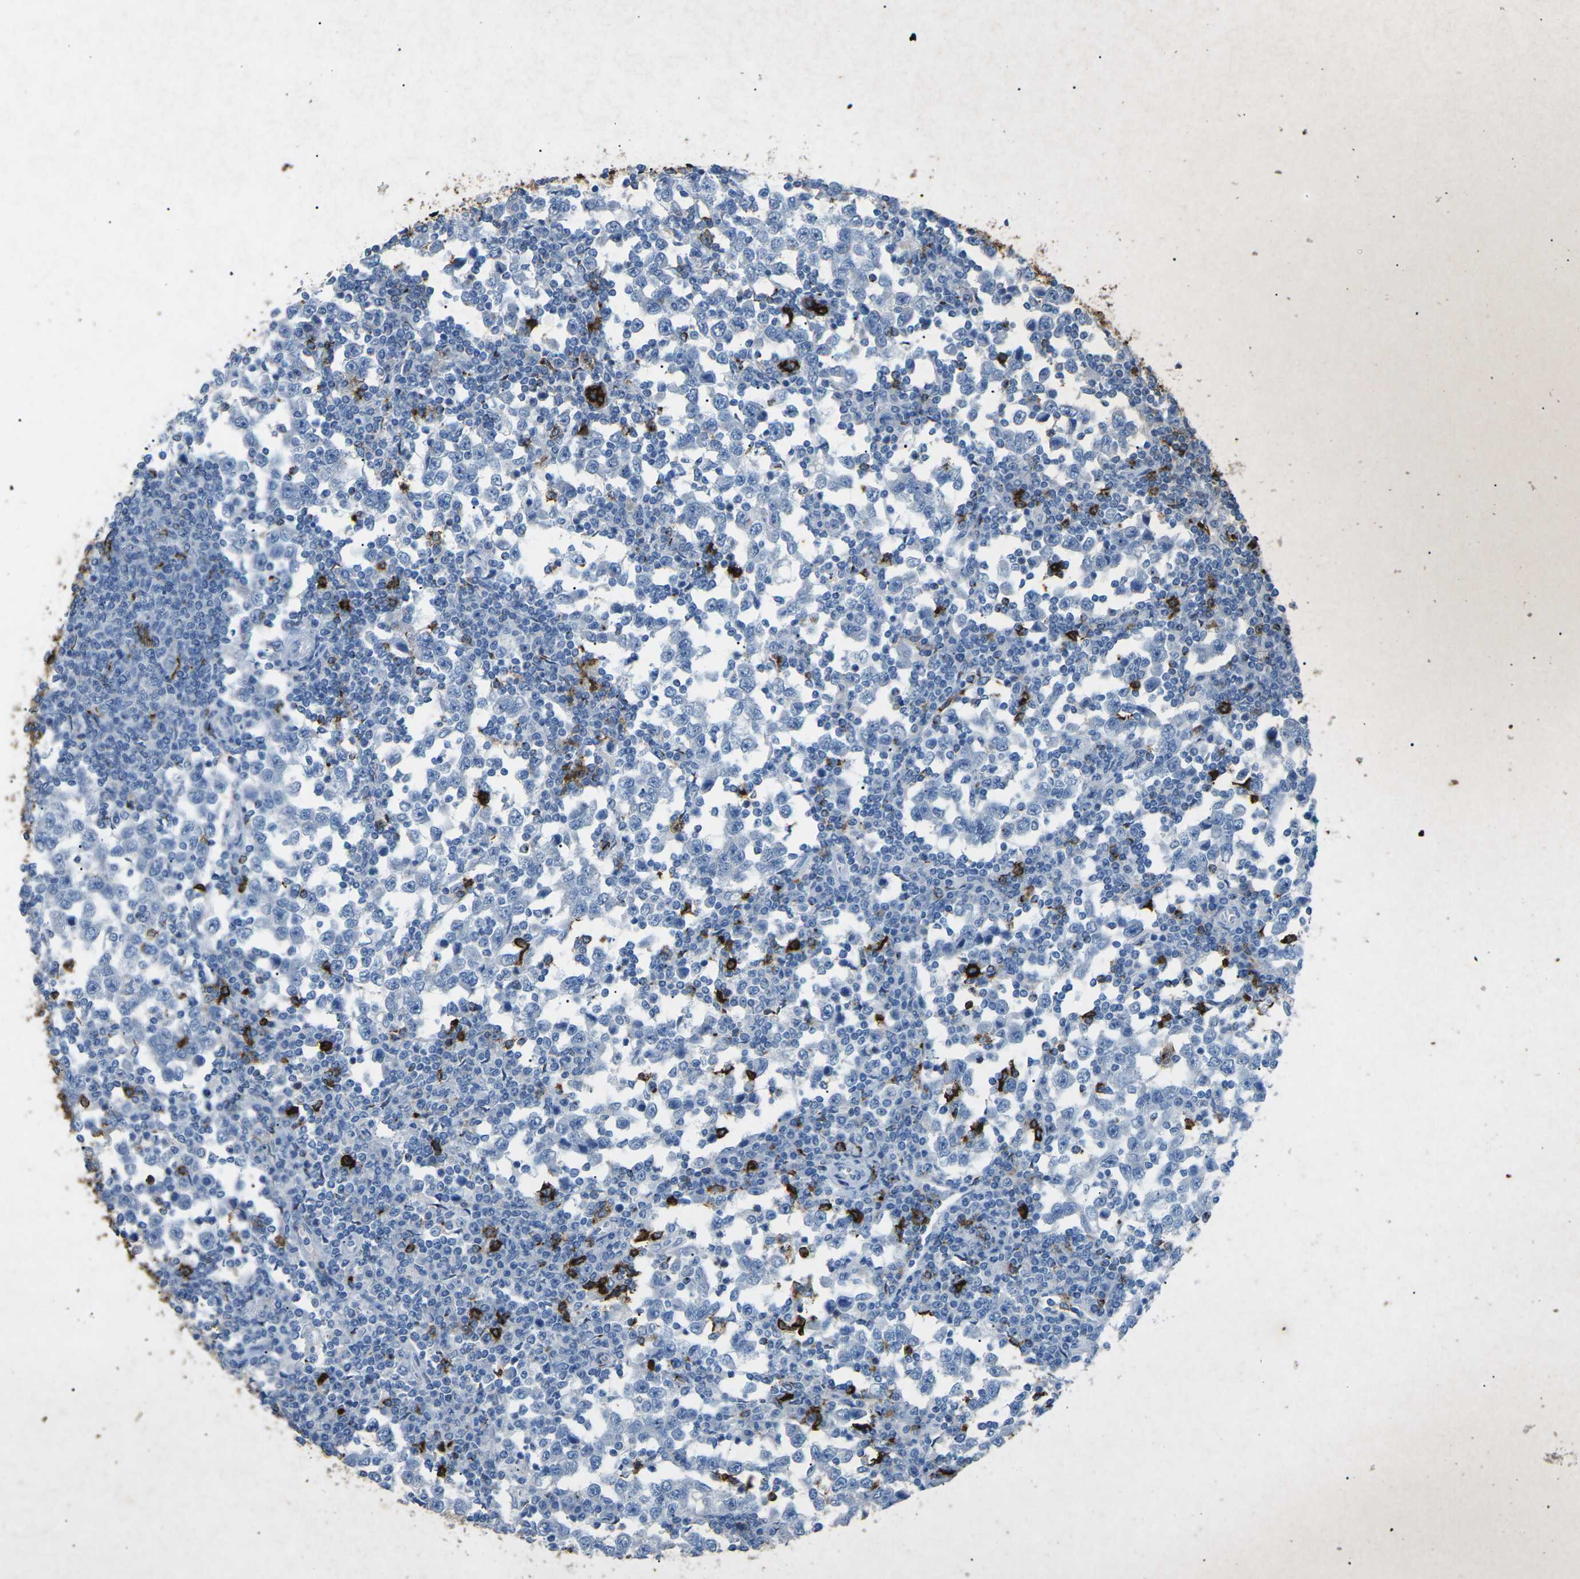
{"staining": {"intensity": "negative", "quantity": "none", "location": "none"}, "tissue": "testis cancer", "cell_type": "Tumor cells", "image_type": "cancer", "snomed": [{"axis": "morphology", "description": "Seminoma, NOS"}, {"axis": "topography", "description": "Testis"}], "caption": "Tumor cells are negative for brown protein staining in testis cancer. (DAB (3,3'-diaminobenzidine) immunohistochemistry visualized using brightfield microscopy, high magnification).", "gene": "CTAGE1", "patient": {"sex": "male", "age": 65}}